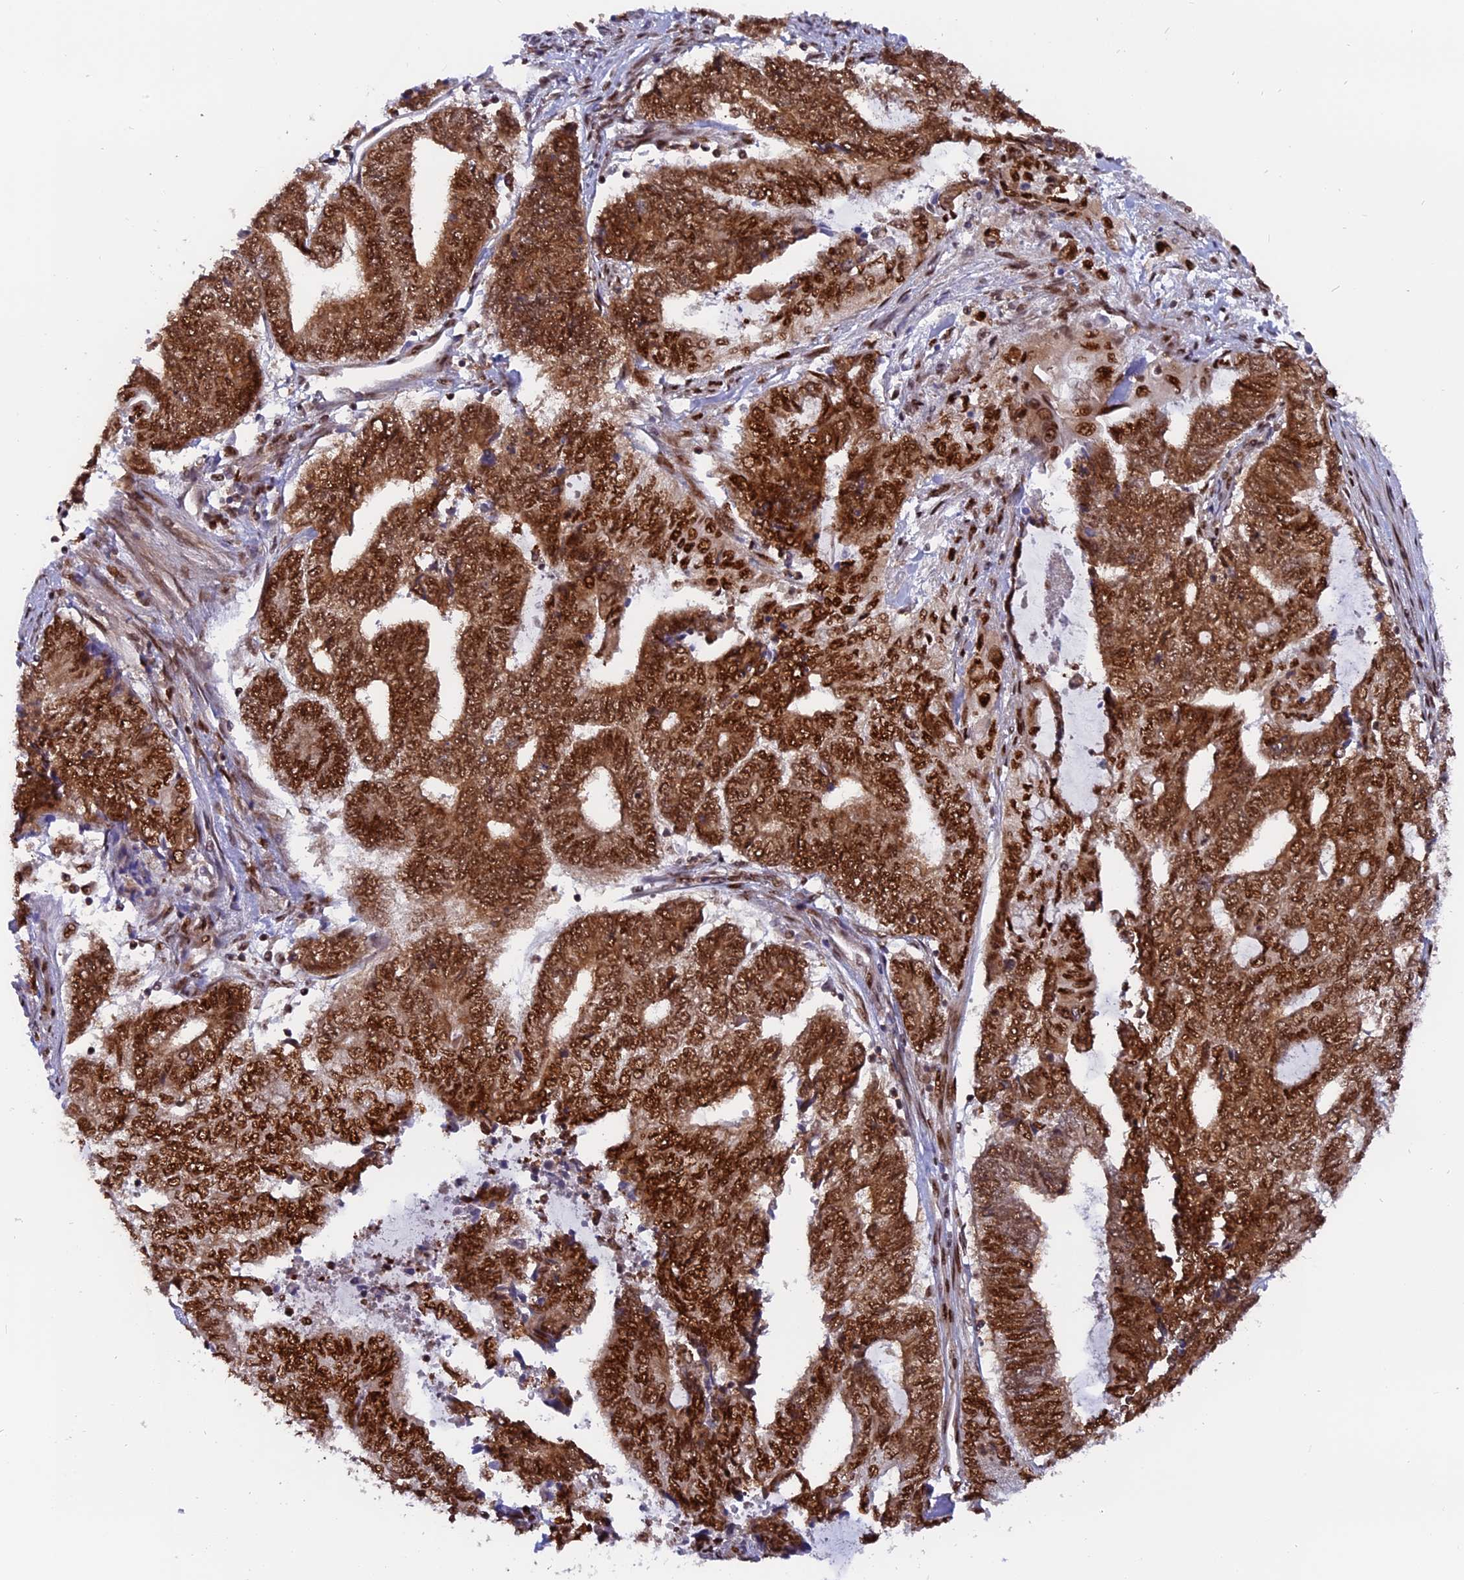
{"staining": {"intensity": "strong", "quantity": ">75%", "location": "cytoplasmic/membranous,nuclear"}, "tissue": "endometrial cancer", "cell_type": "Tumor cells", "image_type": "cancer", "snomed": [{"axis": "morphology", "description": "Adenocarcinoma, NOS"}, {"axis": "topography", "description": "Uterus"}, {"axis": "topography", "description": "Endometrium"}], "caption": "Endometrial cancer (adenocarcinoma) stained for a protein reveals strong cytoplasmic/membranous and nuclear positivity in tumor cells.", "gene": "RAMAC", "patient": {"sex": "female", "age": 70}}